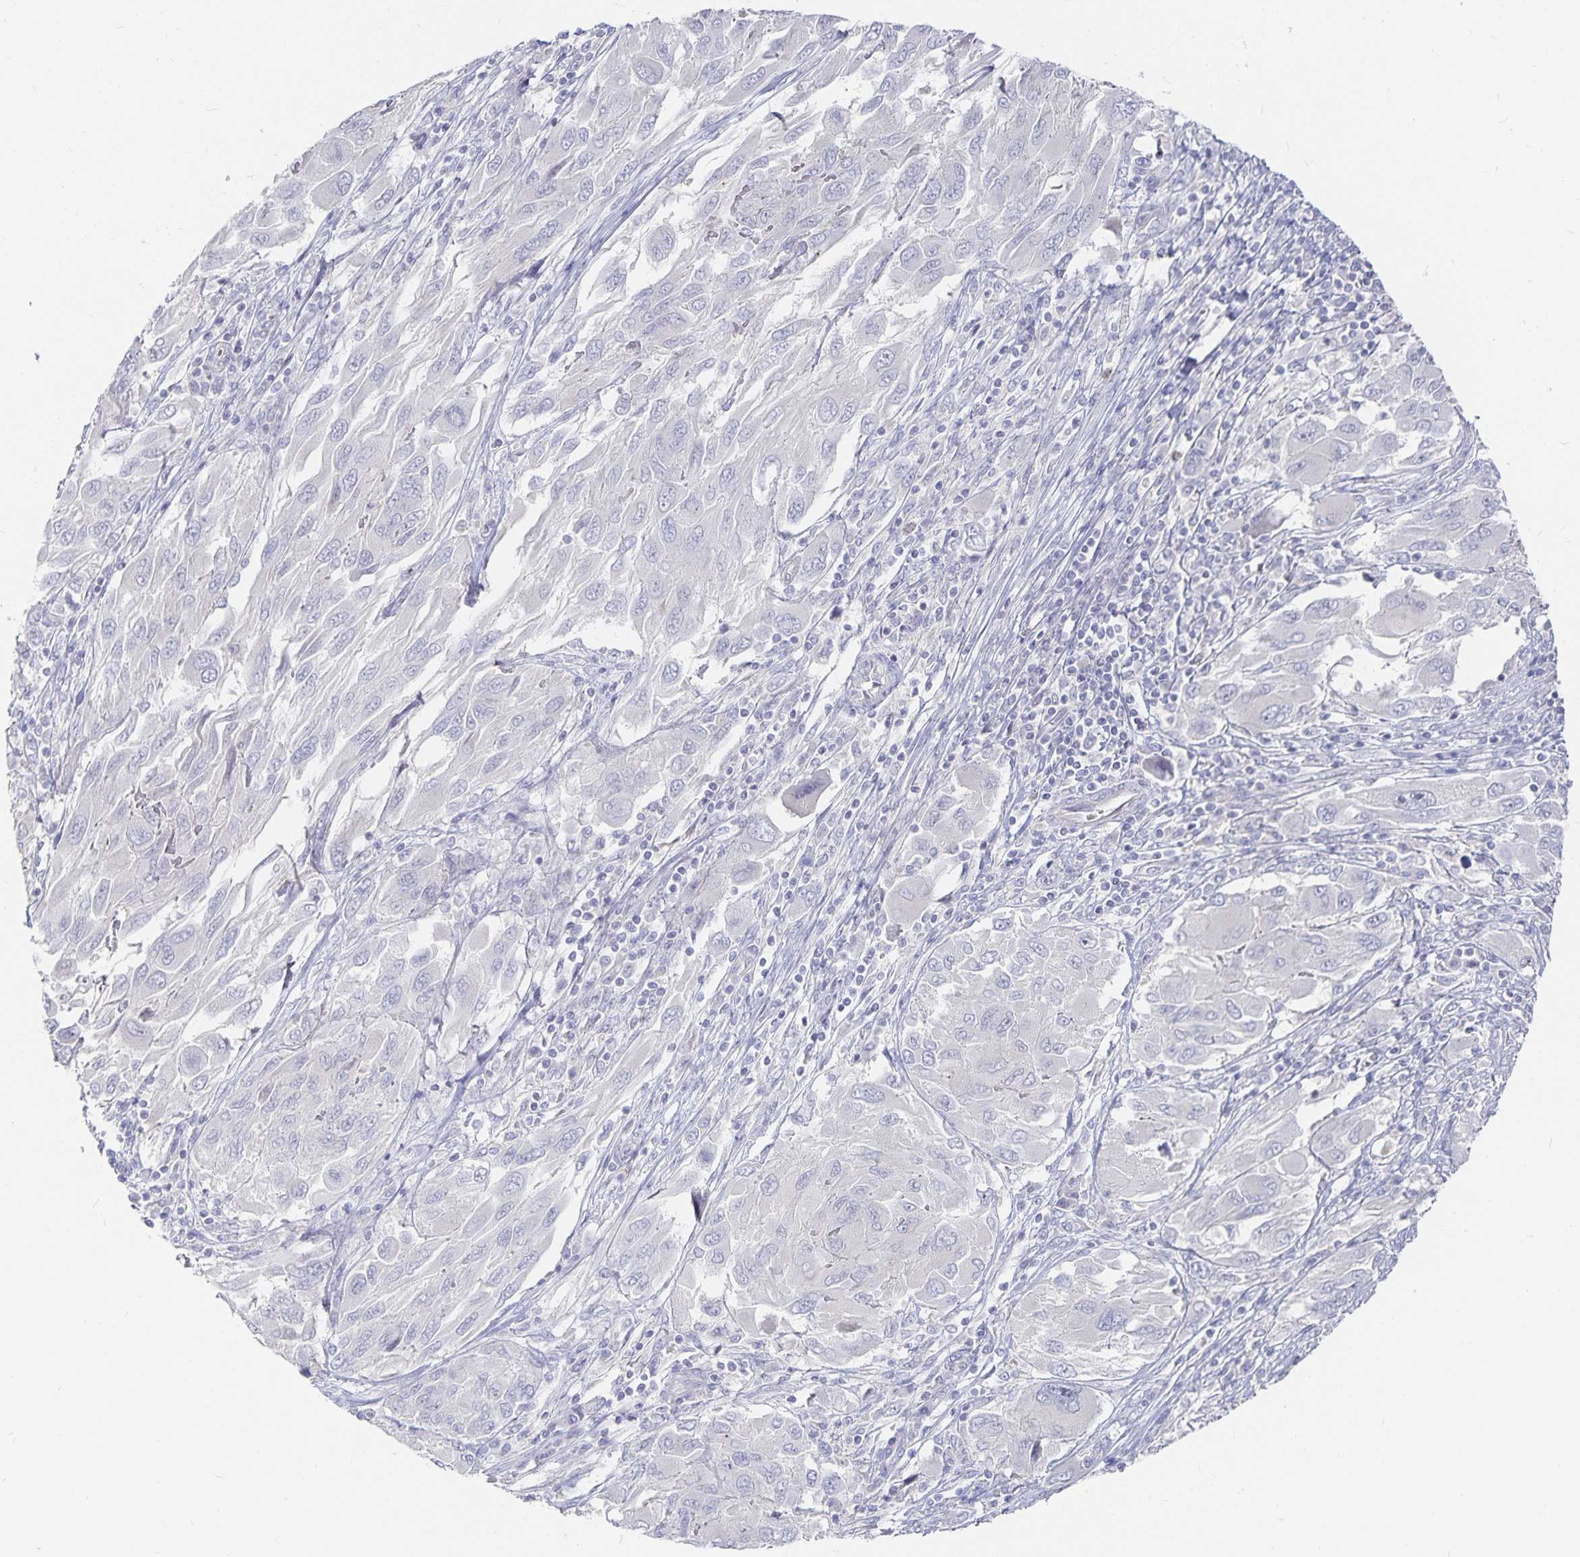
{"staining": {"intensity": "negative", "quantity": "none", "location": "none"}, "tissue": "melanoma", "cell_type": "Tumor cells", "image_type": "cancer", "snomed": [{"axis": "morphology", "description": "Malignant melanoma, NOS"}, {"axis": "topography", "description": "Skin"}], "caption": "IHC micrograph of melanoma stained for a protein (brown), which shows no positivity in tumor cells.", "gene": "DNAH9", "patient": {"sex": "female", "age": 91}}